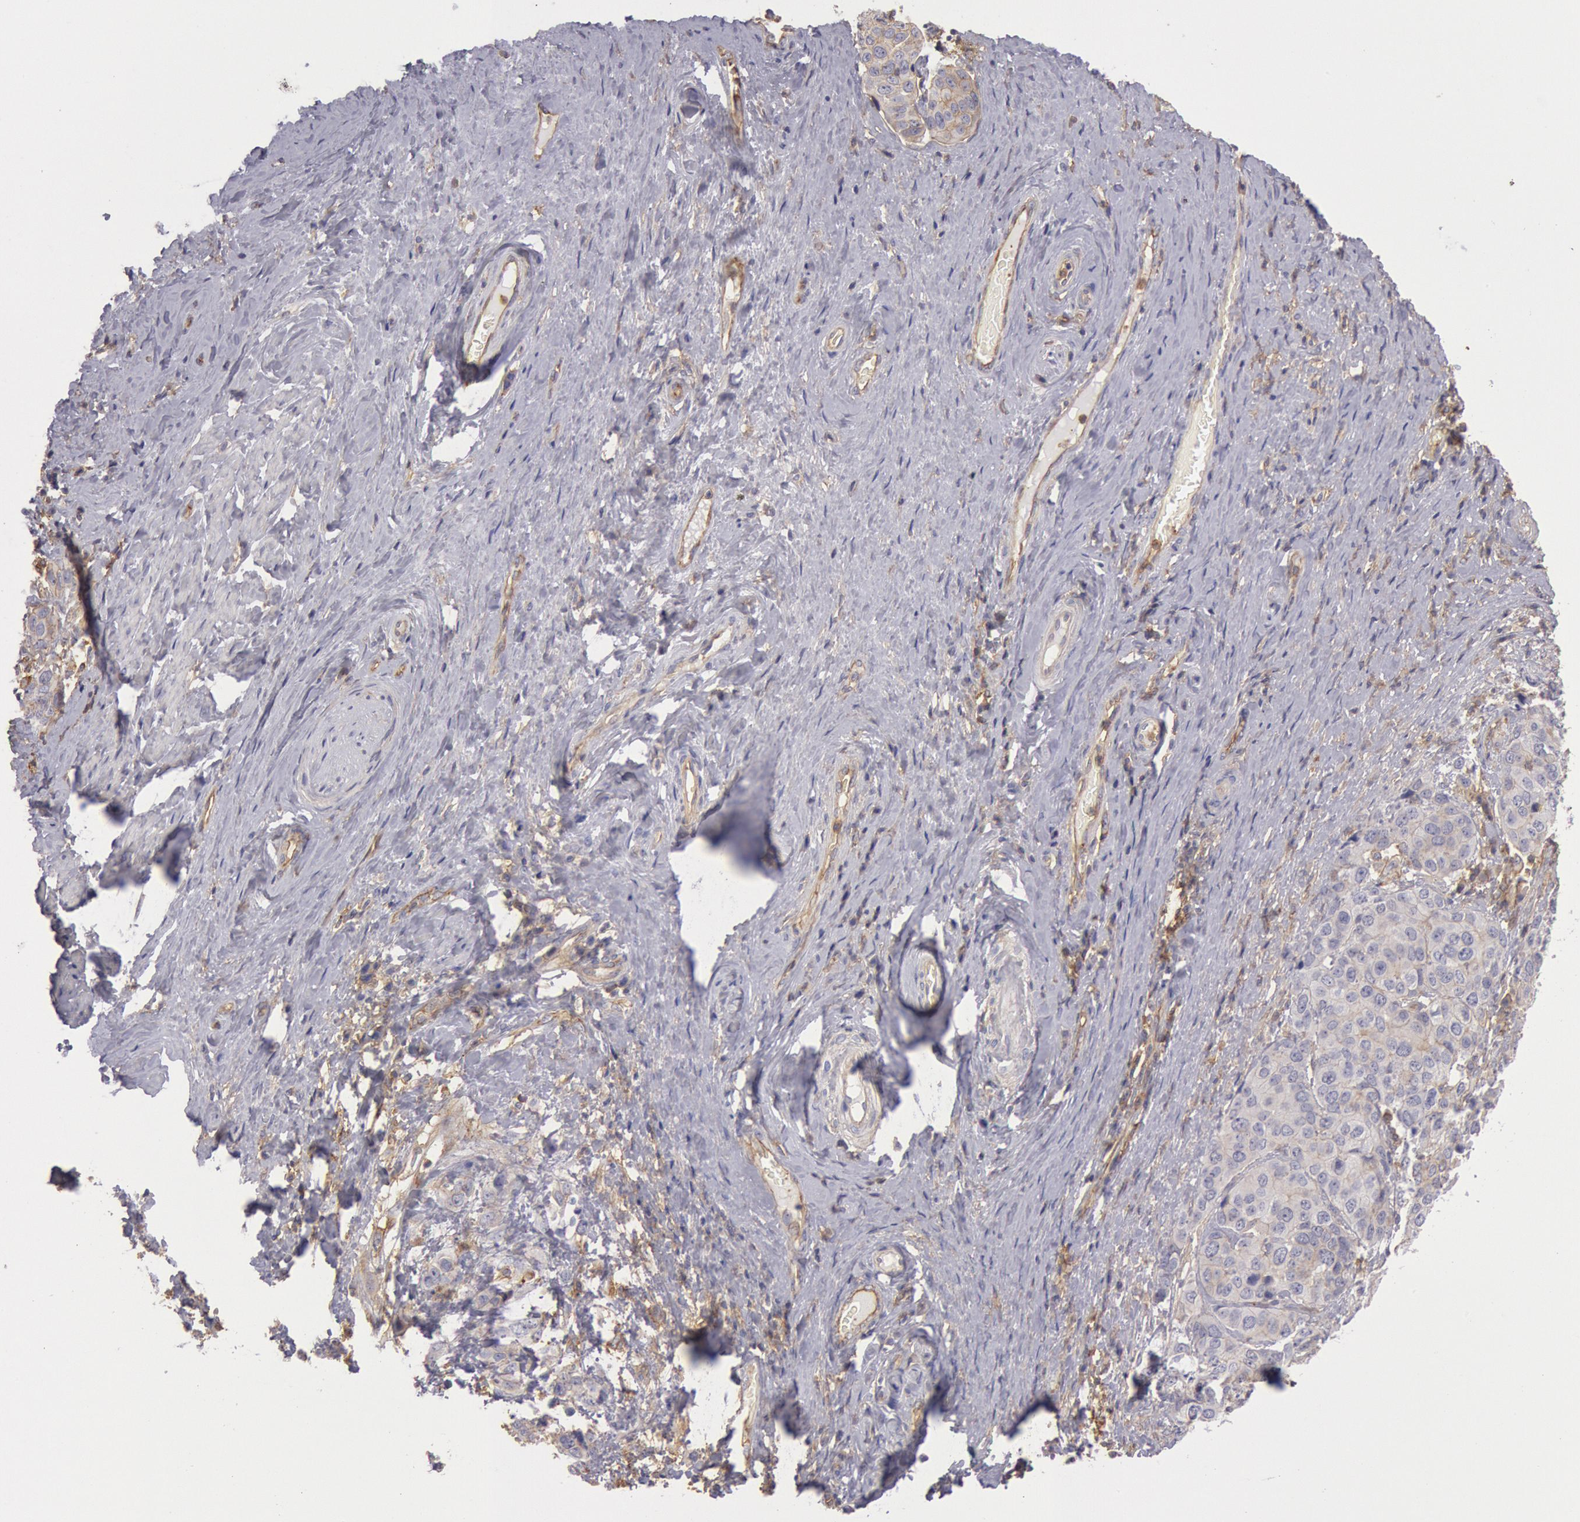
{"staining": {"intensity": "weak", "quantity": "25%-75%", "location": "cytoplasmic/membranous"}, "tissue": "cervical cancer", "cell_type": "Tumor cells", "image_type": "cancer", "snomed": [{"axis": "morphology", "description": "Squamous cell carcinoma, NOS"}, {"axis": "topography", "description": "Cervix"}], "caption": "Immunohistochemical staining of cervical cancer (squamous cell carcinoma) reveals low levels of weak cytoplasmic/membranous expression in about 25%-75% of tumor cells.", "gene": "SNAP23", "patient": {"sex": "female", "age": 54}}